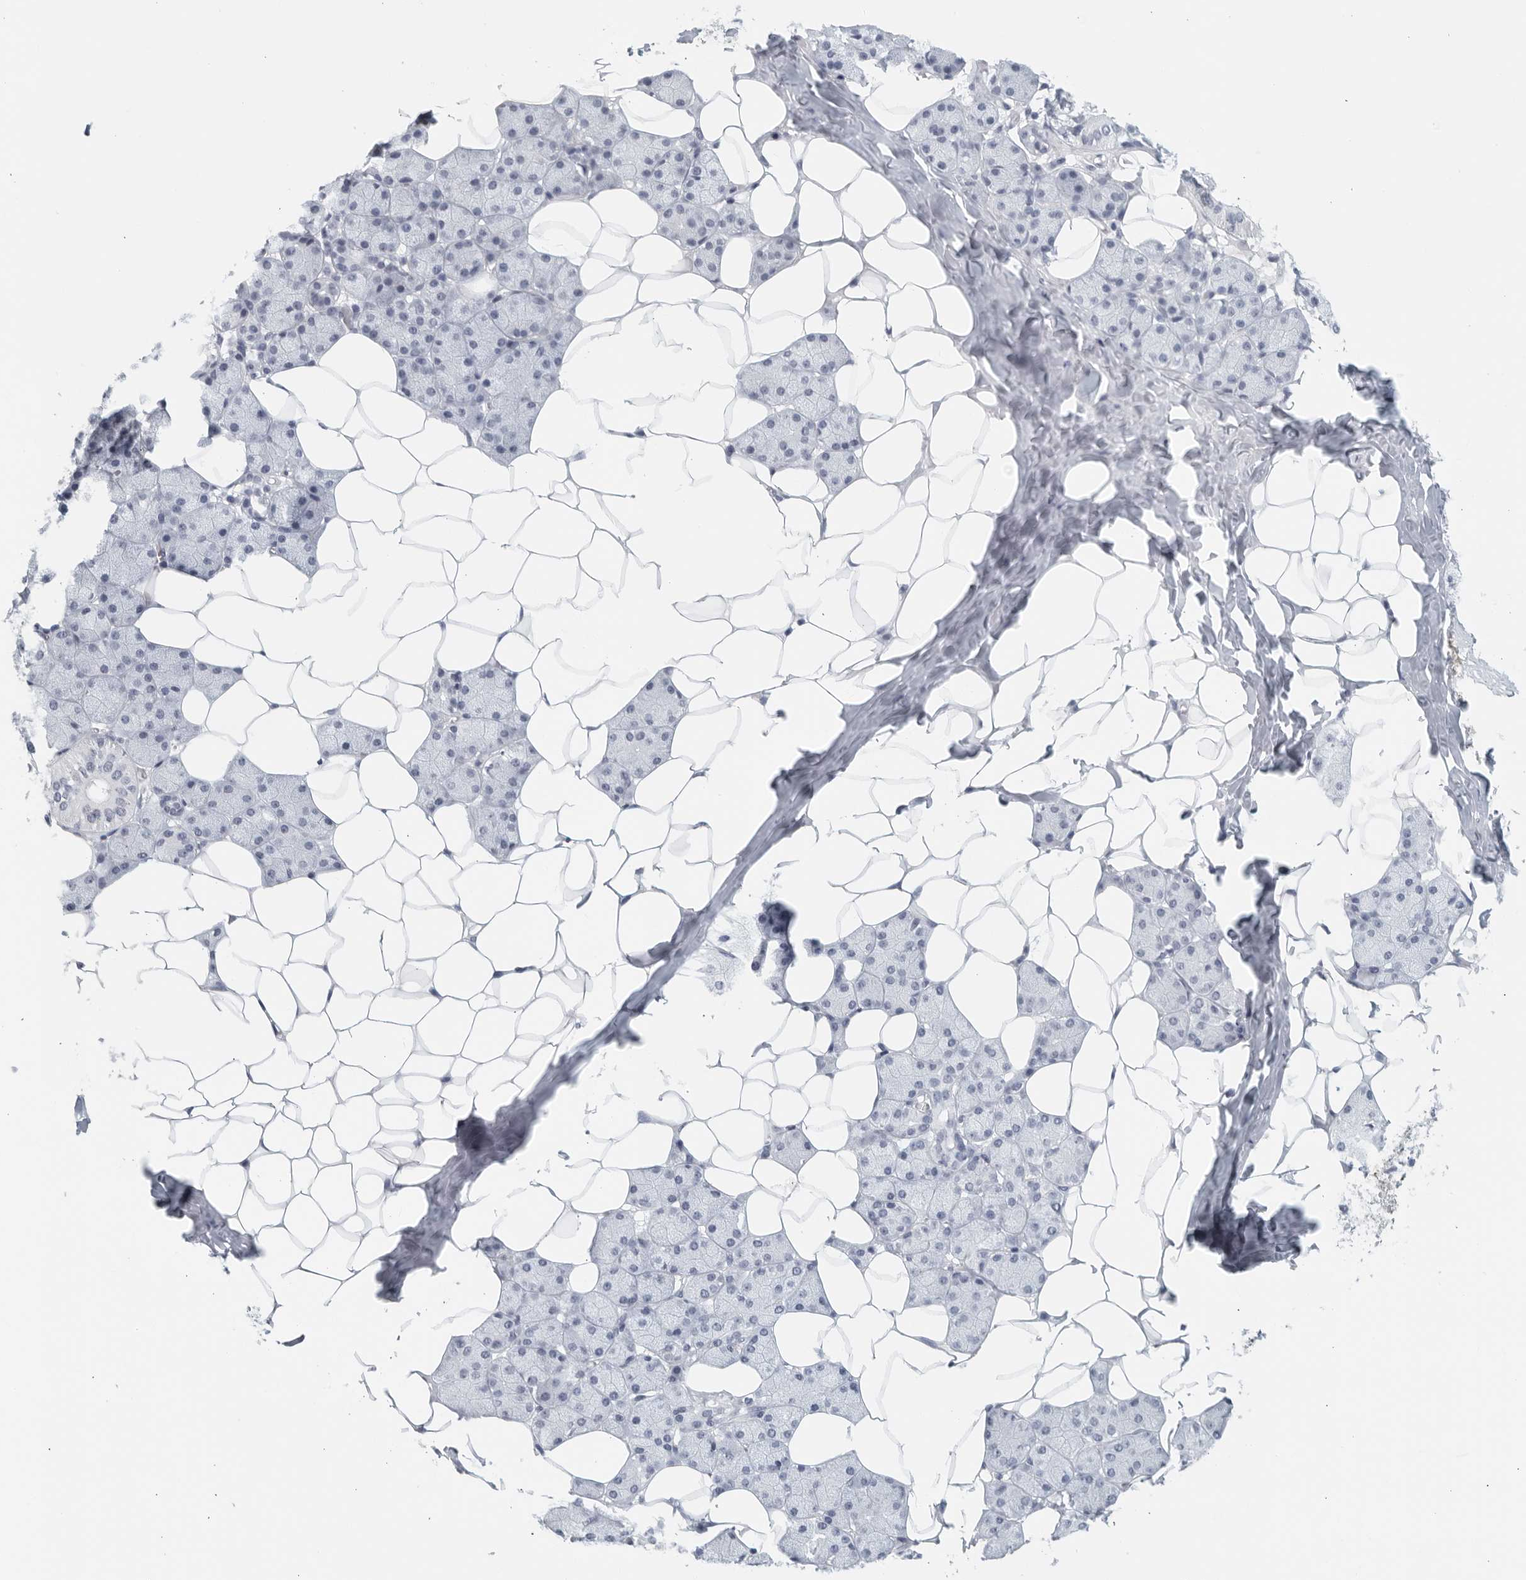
{"staining": {"intensity": "negative", "quantity": "none", "location": "none"}, "tissue": "salivary gland", "cell_type": "Glandular cells", "image_type": "normal", "snomed": [{"axis": "morphology", "description": "Normal tissue, NOS"}, {"axis": "topography", "description": "Salivary gland"}], "caption": "The image demonstrates no staining of glandular cells in benign salivary gland.", "gene": "MATN1", "patient": {"sex": "female", "age": 33}}